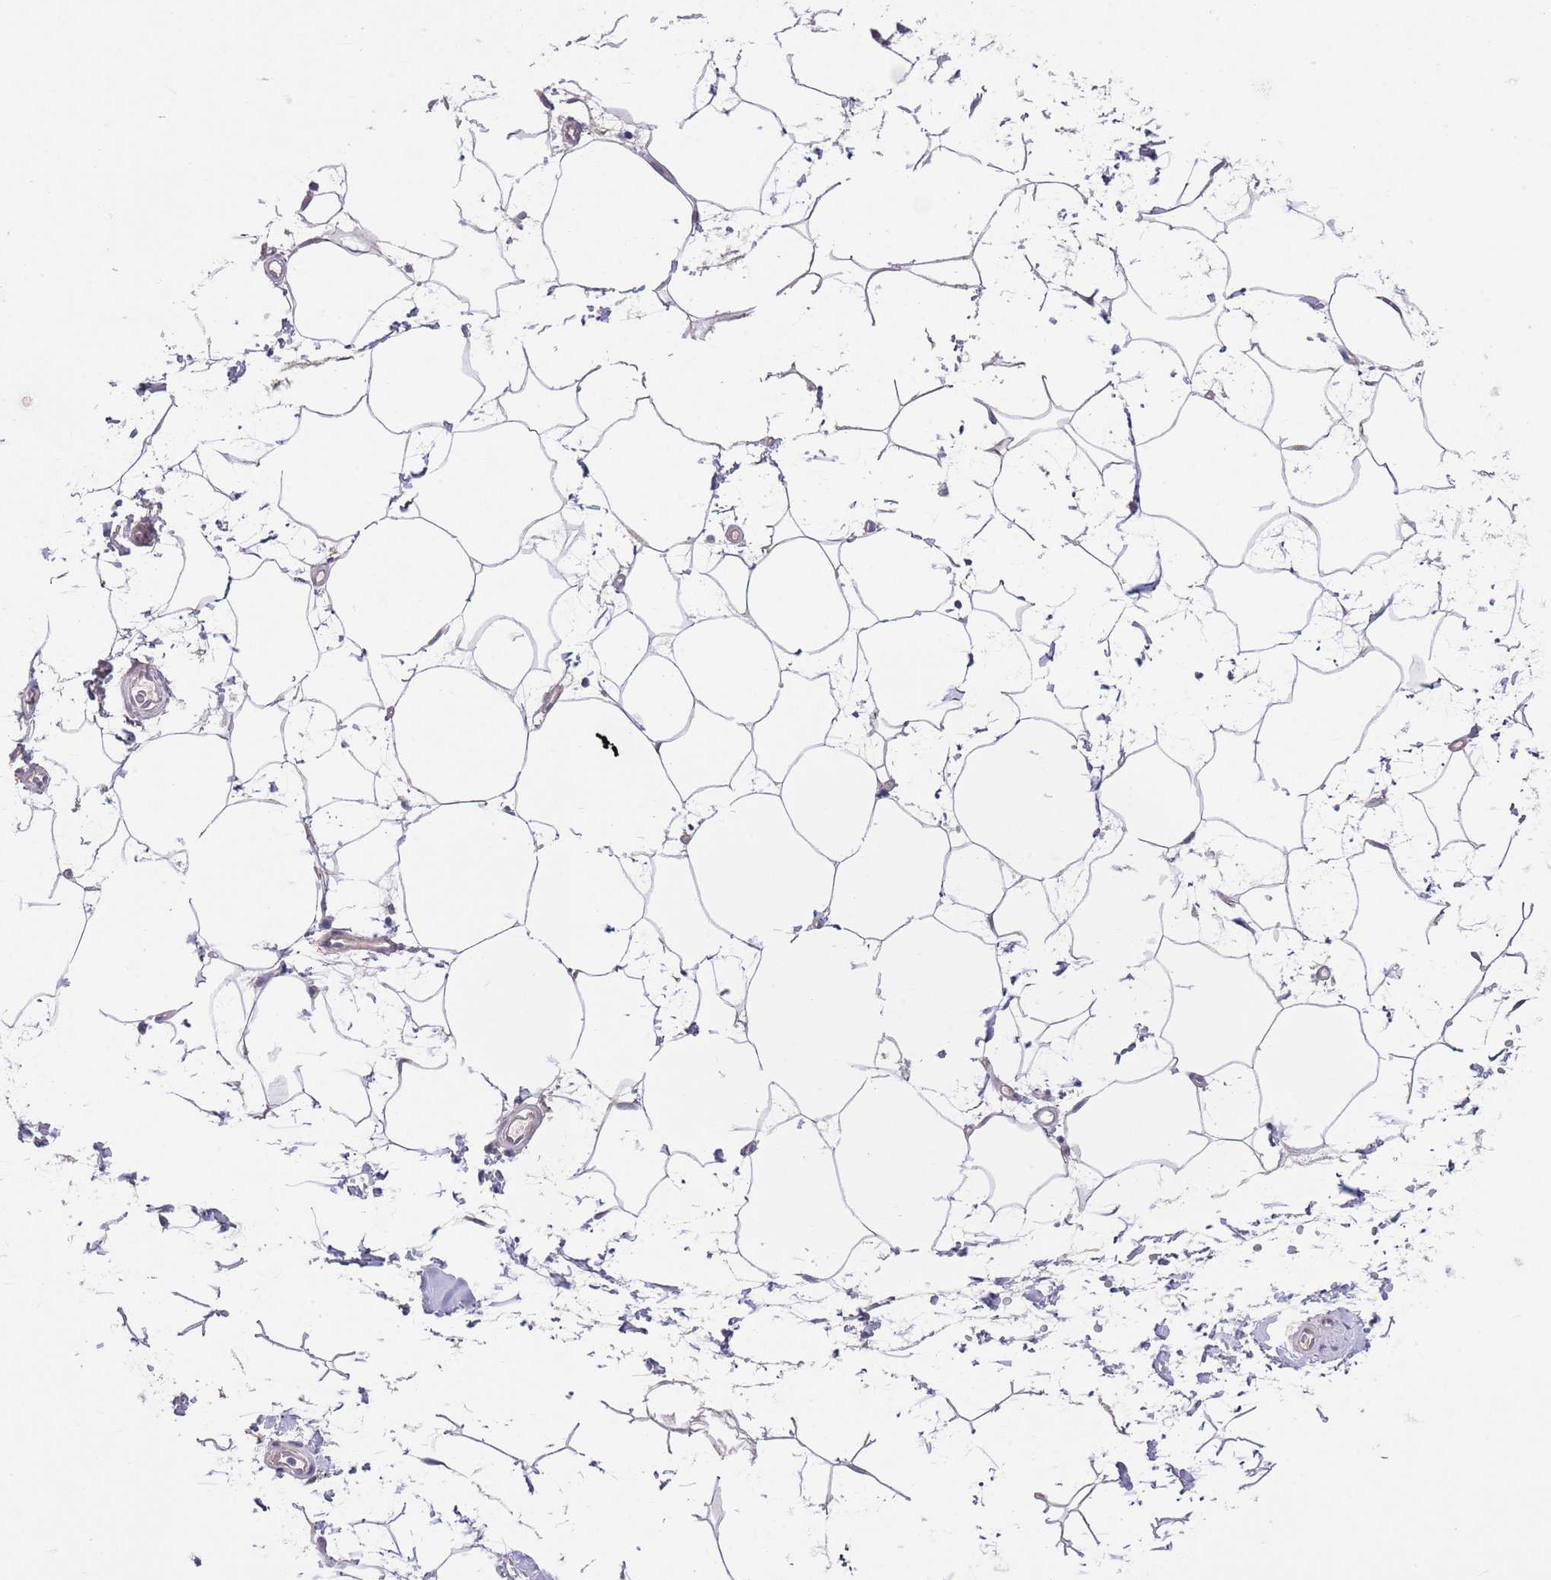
{"staining": {"intensity": "negative", "quantity": "none", "location": "none"}, "tissue": "adipose tissue", "cell_type": "Adipocytes", "image_type": "normal", "snomed": [{"axis": "morphology", "description": "Normal tissue, NOS"}, {"axis": "topography", "description": "Soft tissue"}, {"axis": "topography", "description": "Adipose tissue"}, {"axis": "topography", "description": "Vascular tissue"}, {"axis": "topography", "description": "Peripheral nerve tissue"}], "caption": "Immunohistochemistry of benign adipose tissue reveals no expression in adipocytes.", "gene": "RNF169", "patient": {"sex": "male", "age": 74}}